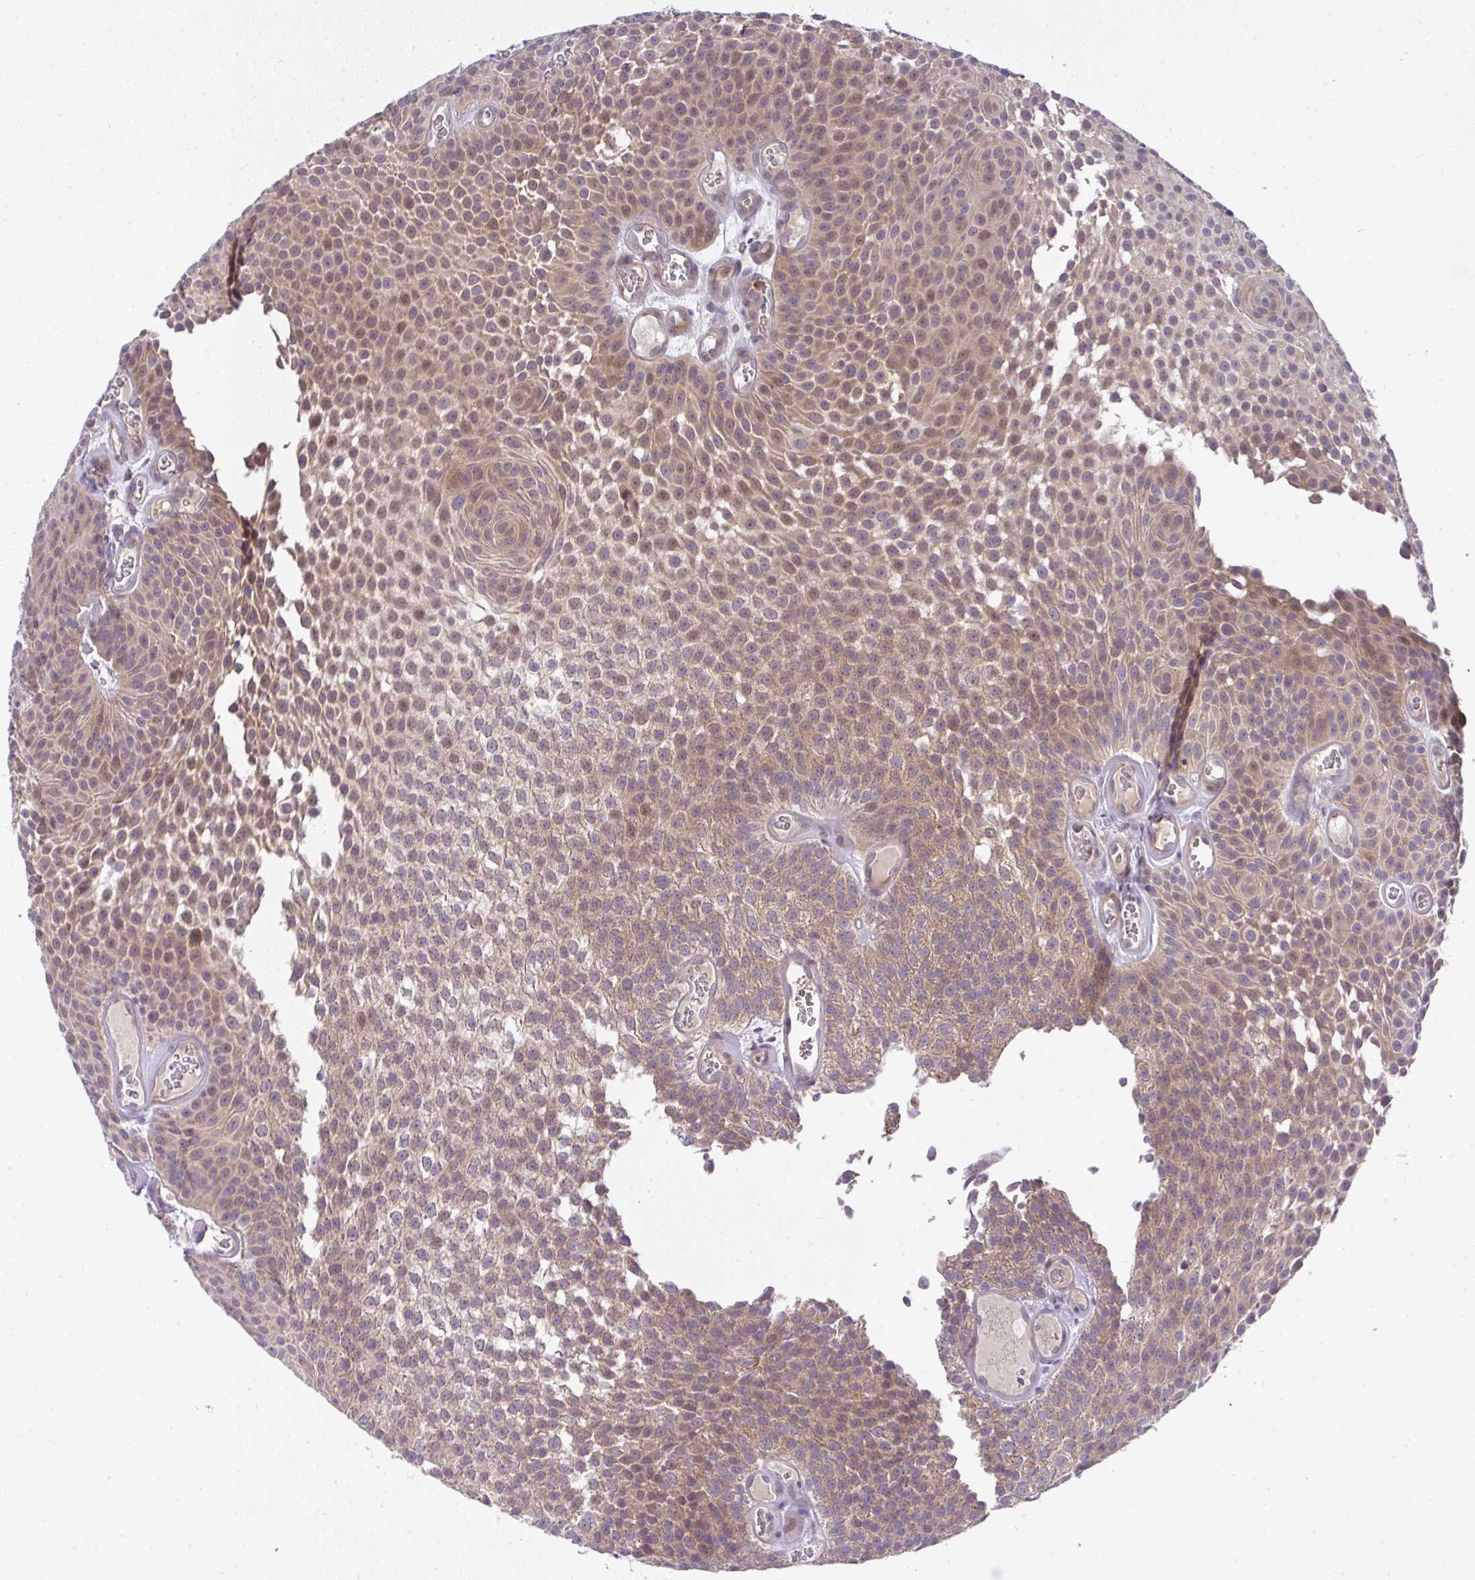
{"staining": {"intensity": "weak", "quantity": ">75%", "location": "cytoplasmic/membranous,nuclear"}, "tissue": "urothelial cancer", "cell_type": "Tumor cells", "image_type": "cancer", "snomed": [{"axis": "morphology", "description": "Urothelial carcinoma, Low grade"}, {"axis": "topography", "description": "Urinary bladder"}], "caption": "Immunohistochemistry (IHC) micrograph of neoplastic tissue: human urothelial cancer stained using immunohistochemistry (IHC) exhibits low levels of weak protein expression localized specifically in the cytoplasmic/membranous and nuclear of tumor cells, appearing as a cytoplasmic/membranous and nuclear brown color.", "gene": "CHIA", "patient": {"sex": "male", "age": 82}}